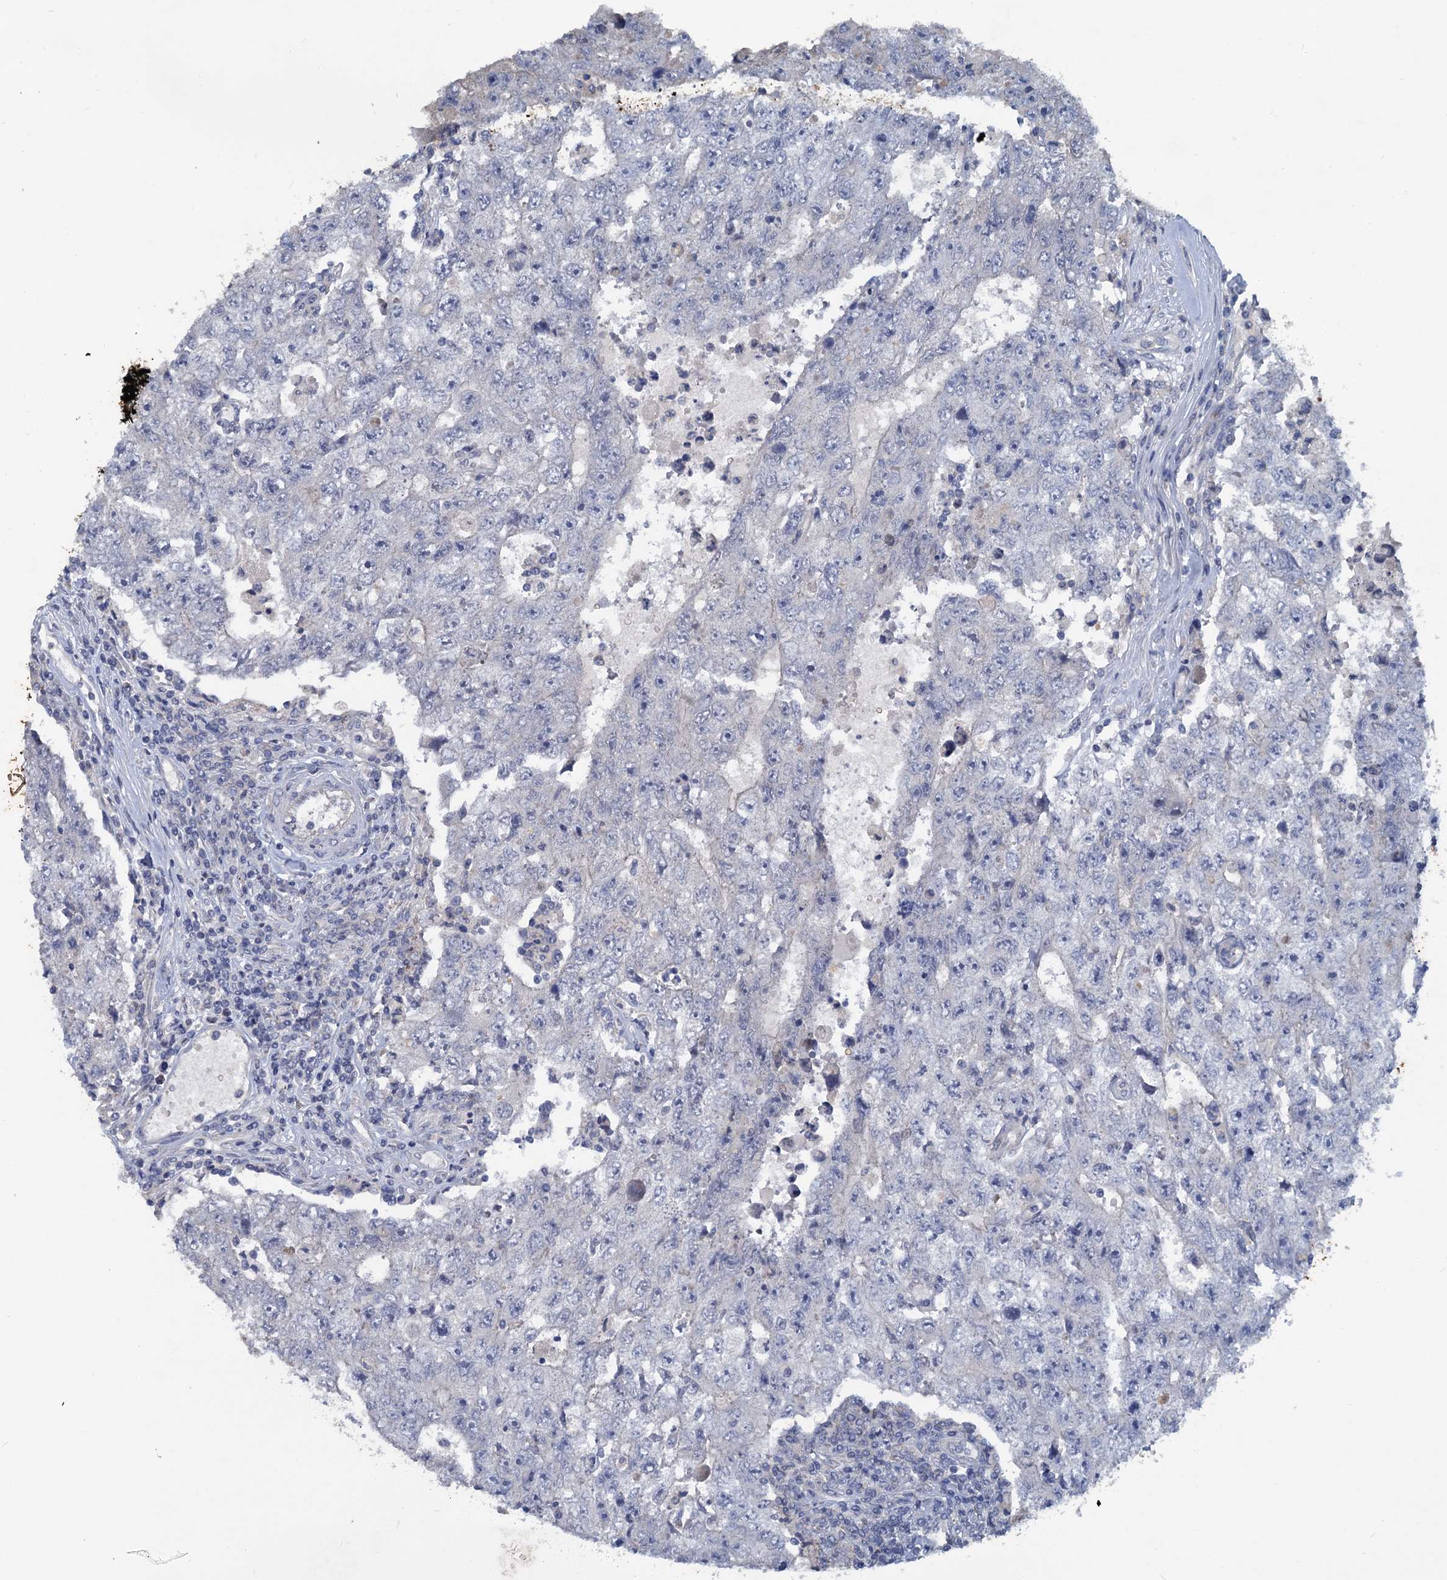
{"staining": {"intensity": "negative", "quantity": "none", "location": "none"}, "tissue": "testis cancer", "cell_type": "Tumor cells", "image_type": "cancer", "snomed": [{"axis": "morphology", "description": "Carcinoma, Embryonal, NOS"}, {"axis": "topography", "description": "Testis"}], "caption": "High power microscopy histopathology image of an immunohistochemistry micrograph of testis embryonal carcinoma, revealing no significant positivity in tumor cells.", "gene": "SLC2A7", "patient": {"sex": "male", "age": 17}}